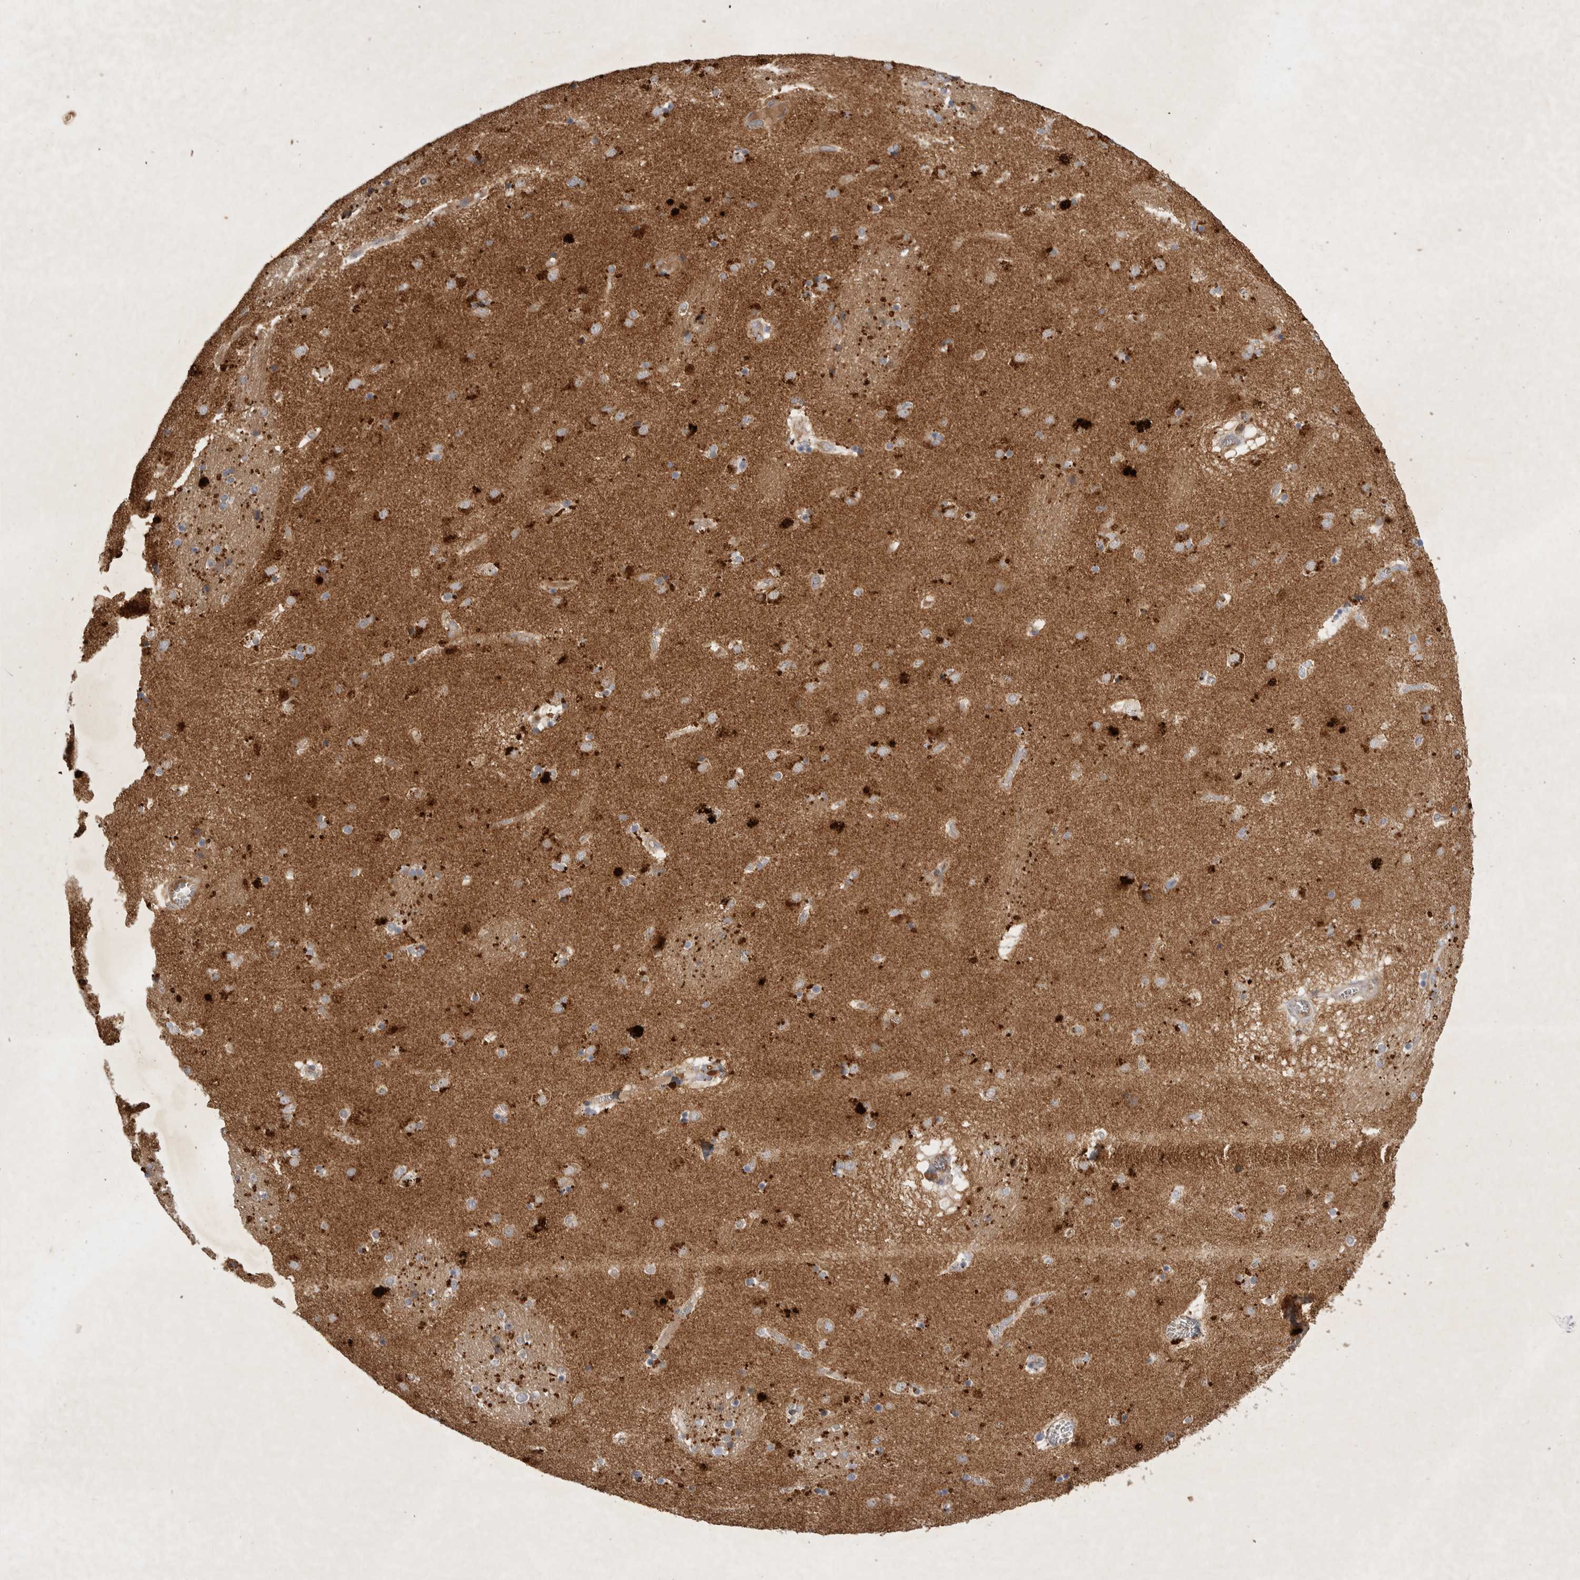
{"staining": {"intensity": "moderate", "quantity": "25%-75%", "location": "cytoplasmic/membranous"}, "tissue": "caudate", "cell_type": "Glial cells", "image_type": "normal", "snomed": [{"axis": "morphology", "description": "Normal tissue, NOS"}, {"axis": "topography", "description": "Lateral ventricle wall"}], "caption": "Protein expression analysis of normal caudate displays moderate cytoplasmic/membranous expression in about 25%-75% of glial cells.", "gene": "MRPL41", "patient": {"sex": "male", "age": 70}}